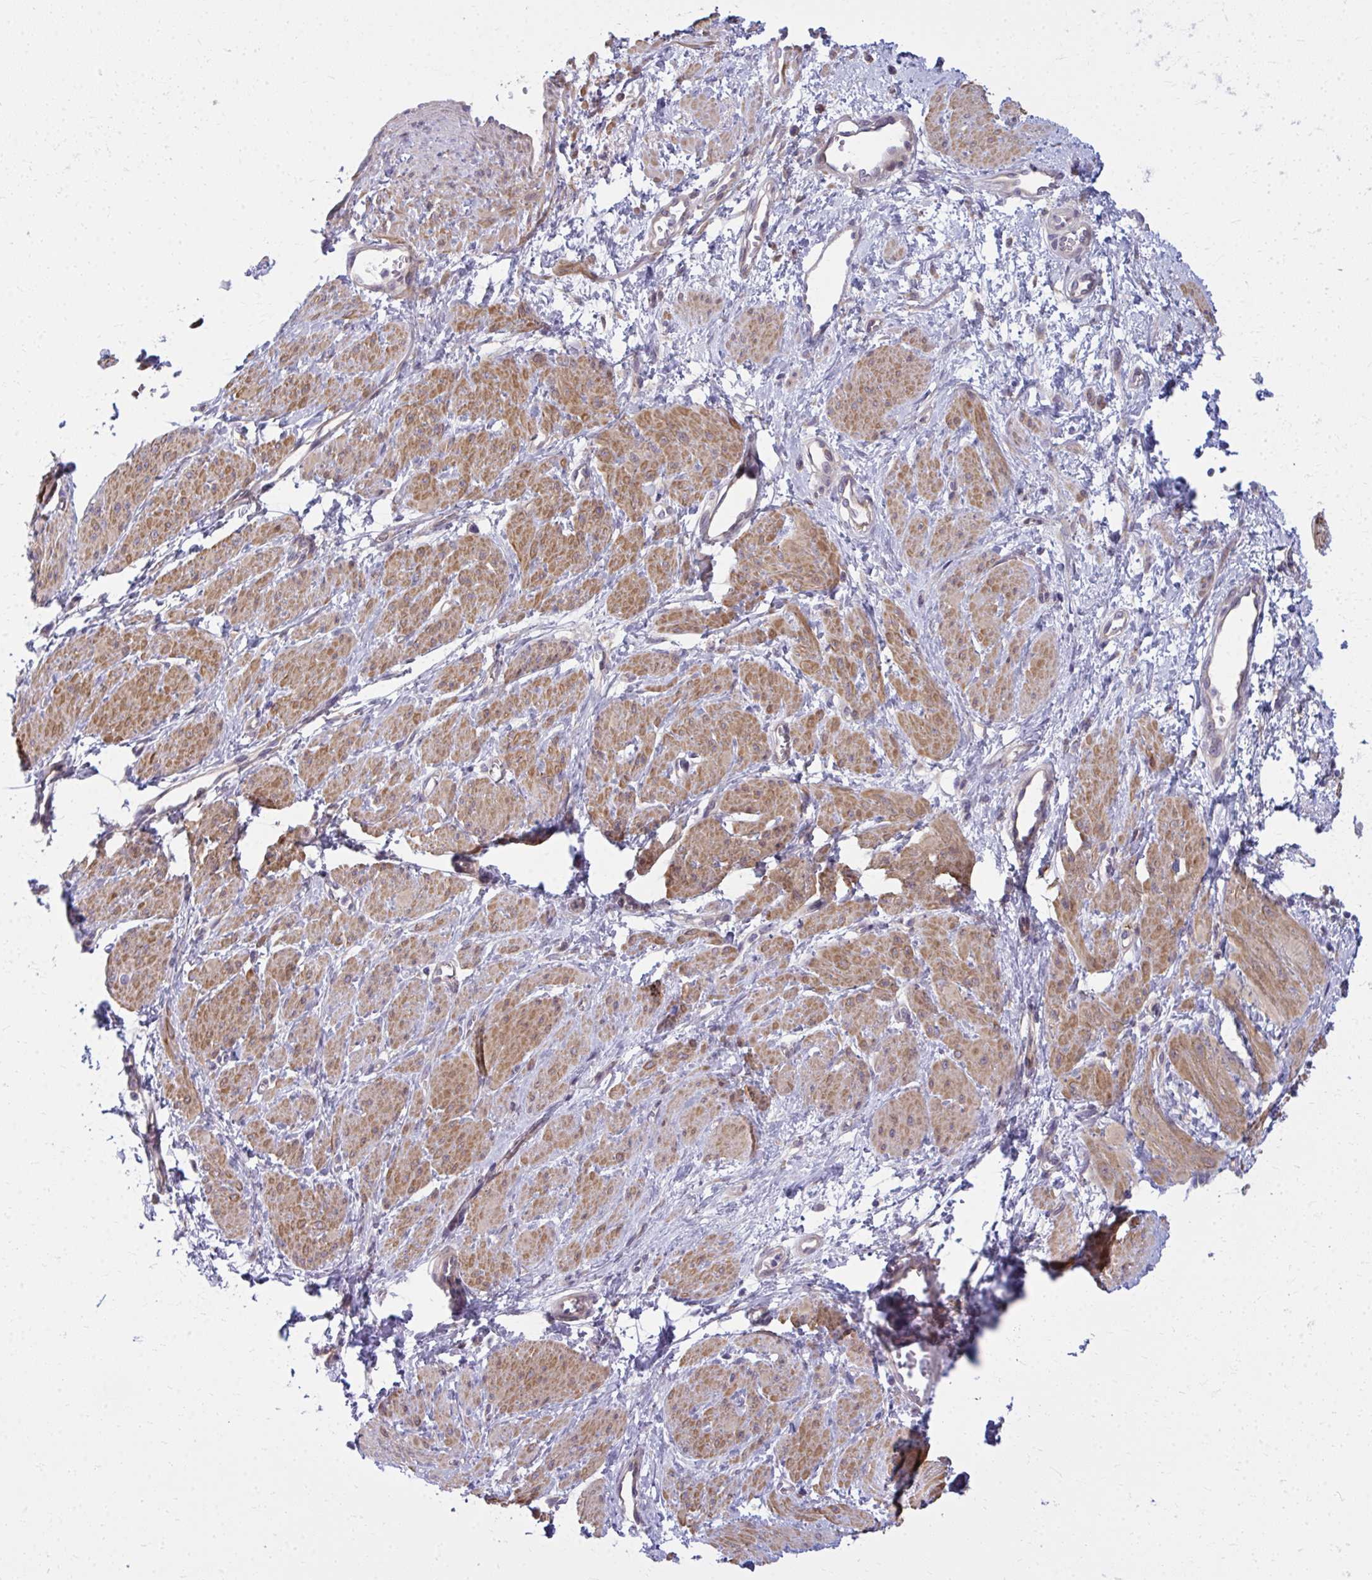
{"staining": {"intensity": "moderate", "quantity": "25%-75%", "location": "cytoplasmic/membranous"}, "tissue": "smooth muscle", "cell_type": "Smooth muscle cells", "image_type": "normal", "snomed": [{"axis": "morphology", "description": "Normal tissue, NOS"}, {"axis": "topography", "description": "Smooth muscle"}, {"axis": "topography", "description": "Uterus"}], "caption": "Smooth muscle stained with DAB IHC displays medium levels of moderate cytoplasmic/membranous positivity in about 25%-75% of smooth muscle cells. Ihc stains the protein in brown and the nuclei are stained blue.", "gene": "CEMP1", "patient": {"sex": "female", "age": 39}}